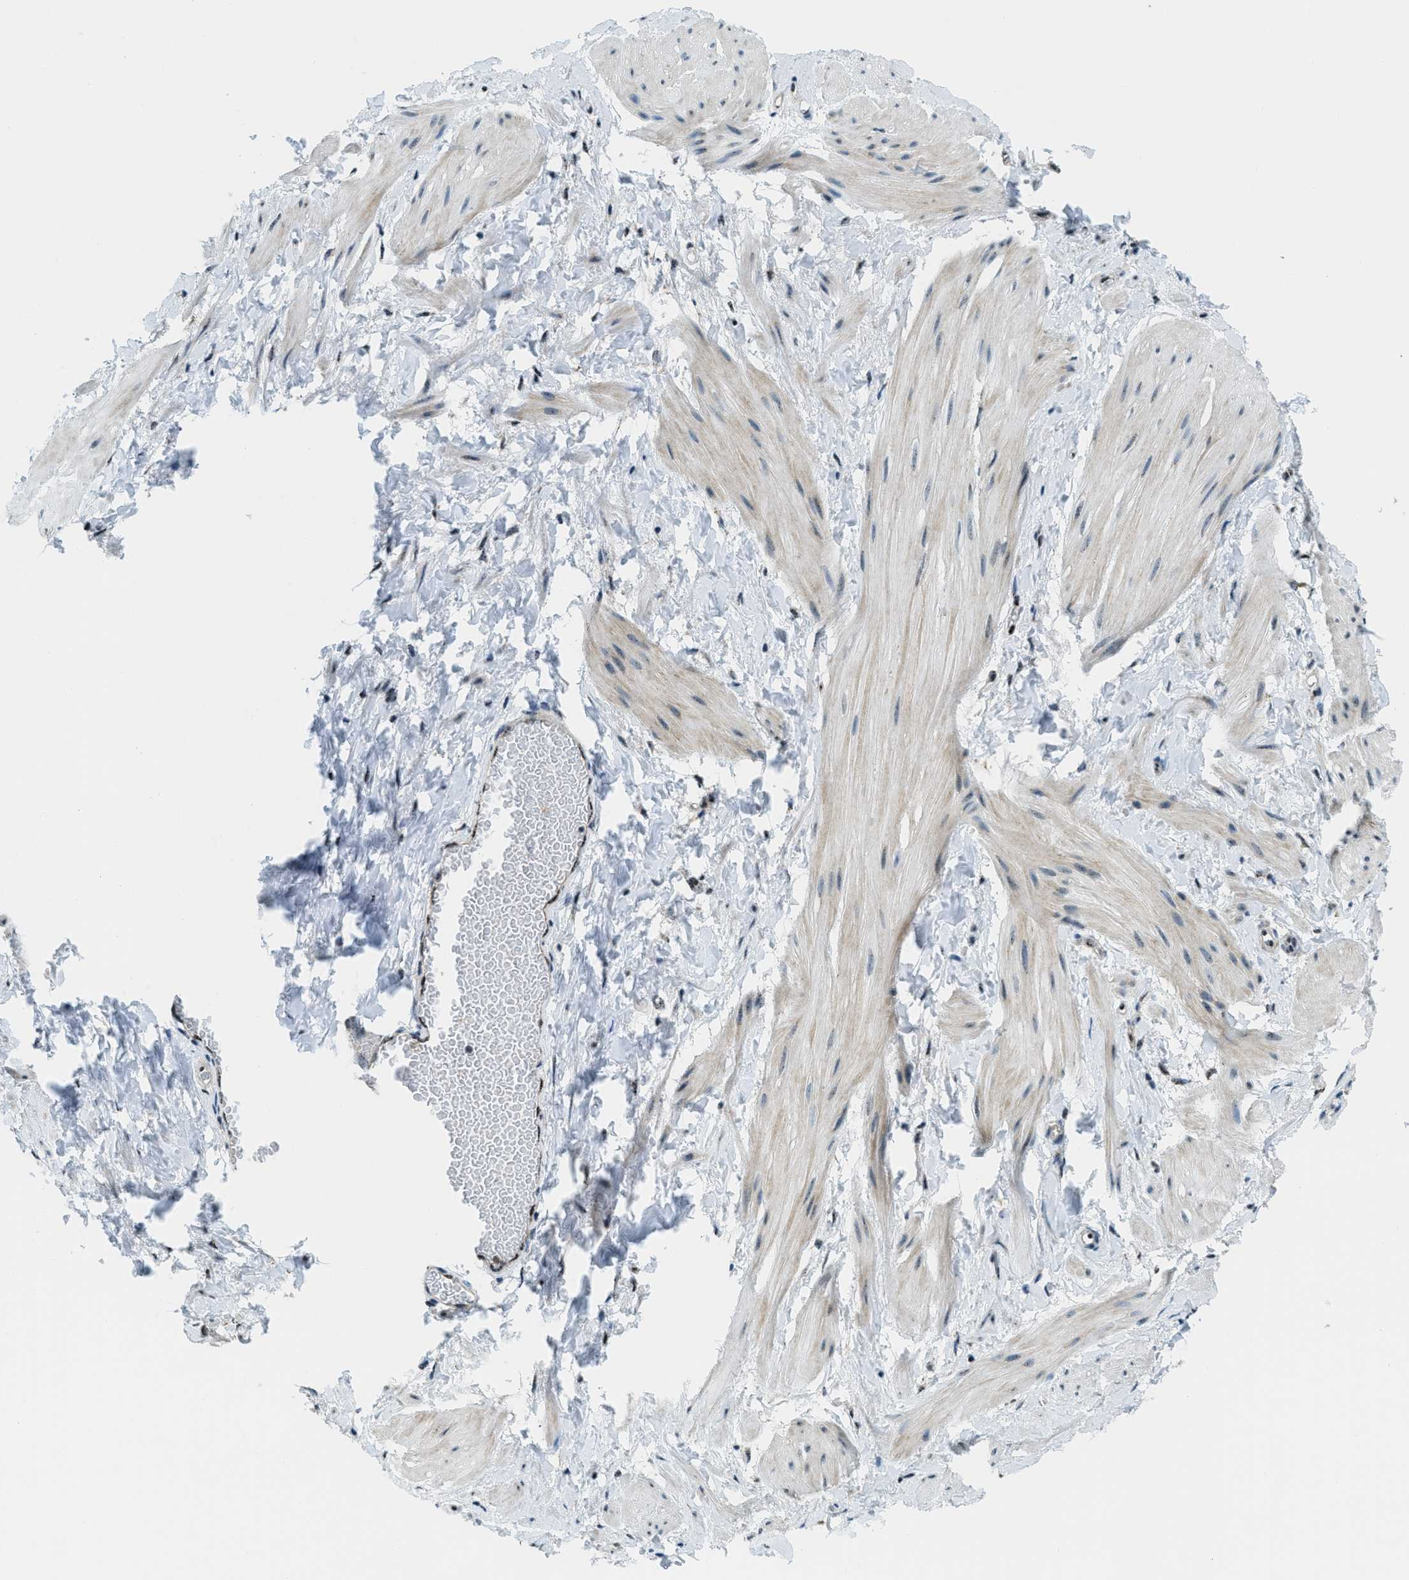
{"staining": {"intensity": "weak", "quantity": "<25%", "location": "cytoplasmic/membranous,nuclear"}, "tissue": "smooth muscle", "cell_type": "Smooth muscle cells", "image_type": "normal", "snomed": [{"axis": "morphology", "description": "Normal tissue, NOS"}, {"axis": "topography", "description": "Smooth muscle"}], "caption": "Smooth muscle cells are negative for brown protein staining in unremarkable smooth muscle.", "gene": "SP100", "patient": {"sex": "male", "age": 16}}